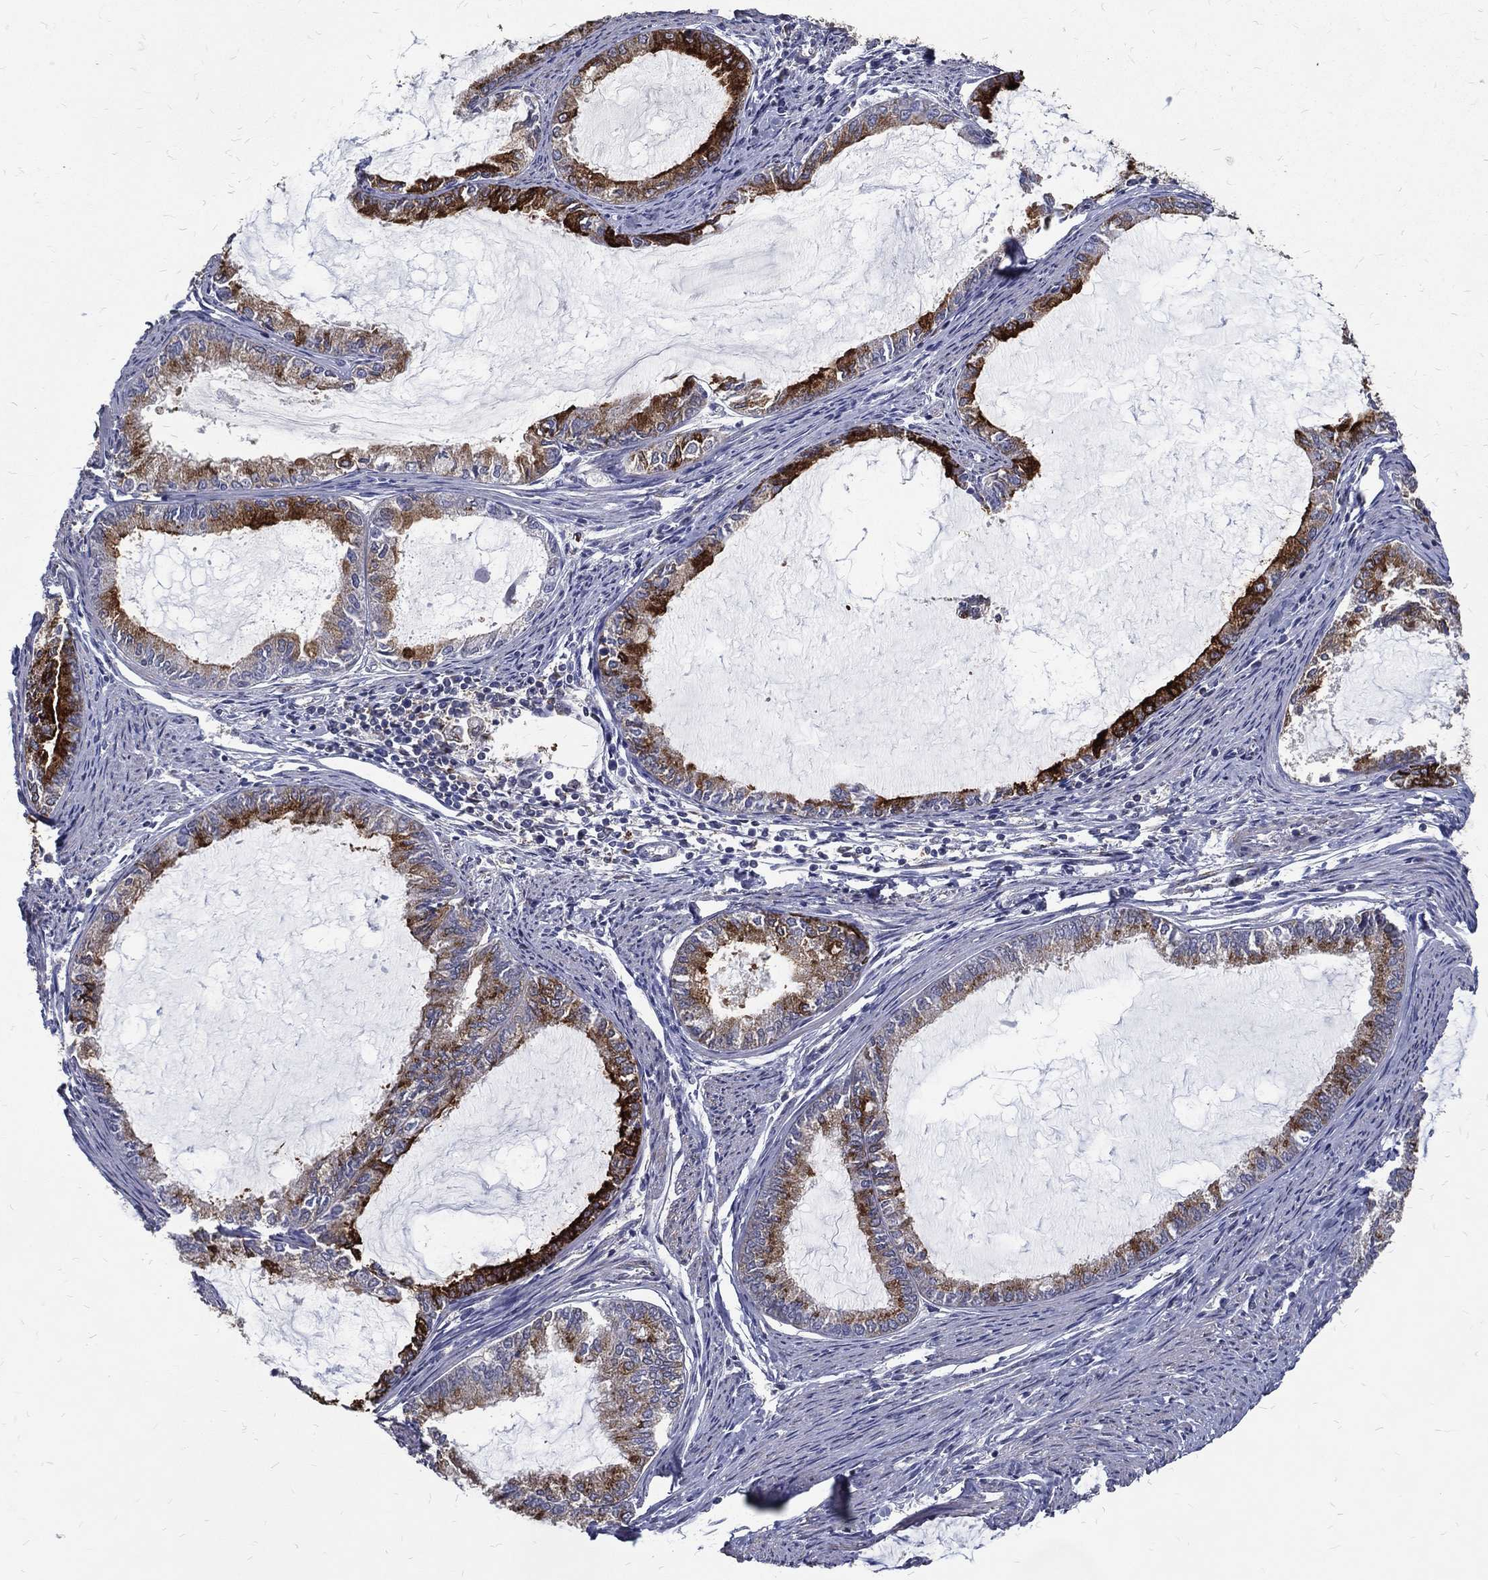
{"staining": {"intensity": "strong", "quantity": ">75%", "location": "cytoplasmic/membranous"}, "tissue": "endometrial cancer", "cell_type": "Tumor cells", "image_type": "cancer", "snomed": [{"axis": "morphology", "description": "Adenocarcinoma, NOS"}, {"axis": "topography", "description": "Endometrium"}], "caption": "Immunohistochemical staining of human endometrial cancer displays high levels of strong cytoplasmic/membranous protein expression in about >75% of tumor cells. (DAB (3,3'-diaminobenzidine) IHC, brown staining for protein, blue staining for nuclei).", "gene": "GPR183", "patient": {"sex": "female", "age": 86}}